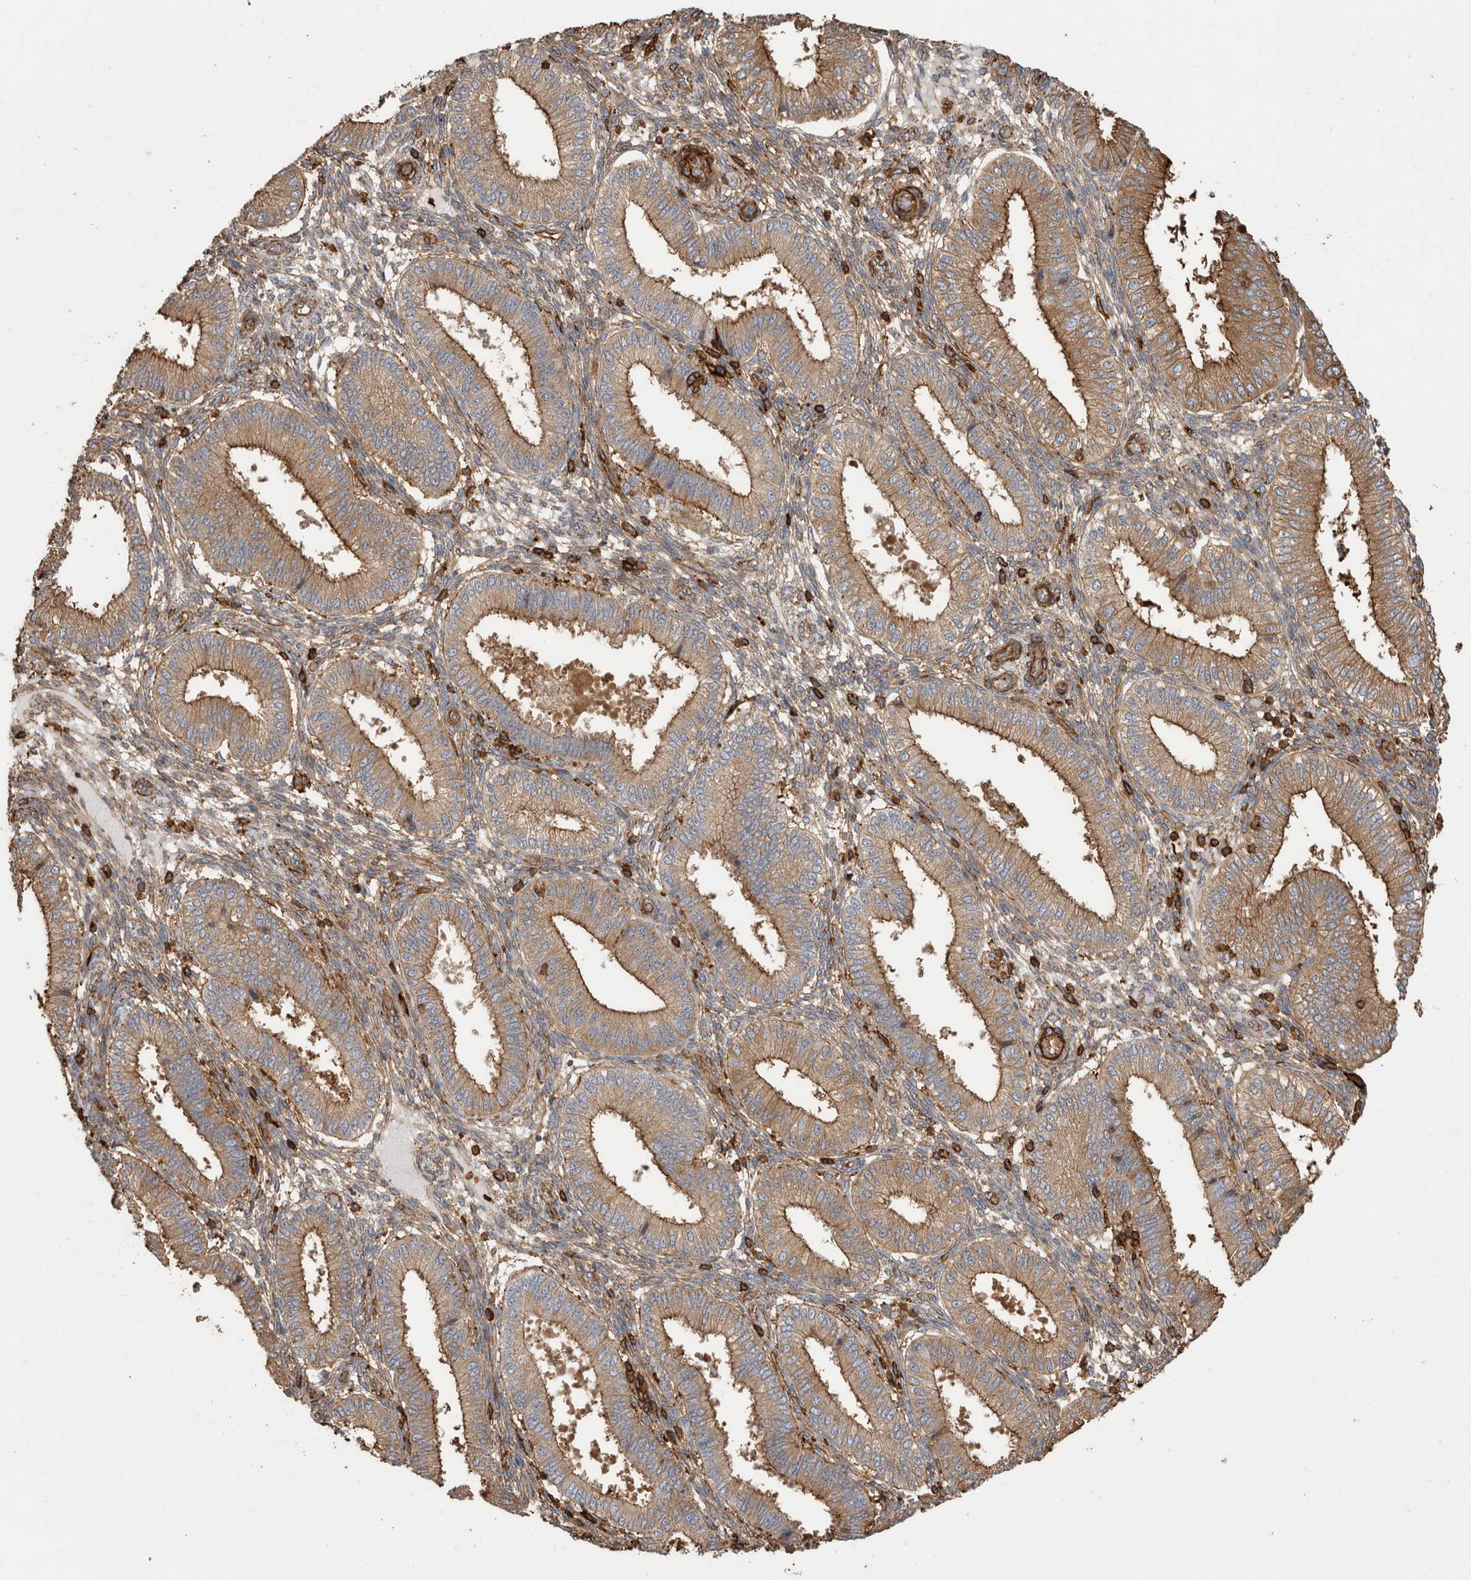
{"staining": {"intensity": "weak", "quantity": "25%-75%", "location": "cytoplasmic/membranous"}, "tissue": "endometrium", "cell_type": "Cells in endometrial stroma", "image_type": "normal", "snomed": [{"axis": "morphology", "description": "Normal tissue, NOS"}, {"axis": "topography", "description": "Endometrium"}], "caption": "High-power microscopy captured an immunohistochemistry image of benign endometrium, revealing weak cytoplasmic/membranous expression in about 25%-75% of cells in endometrial stroma. Nuclei are stained in blue.", "gene": "GPER1", "patient": {"sex": "female", "age": 39}}